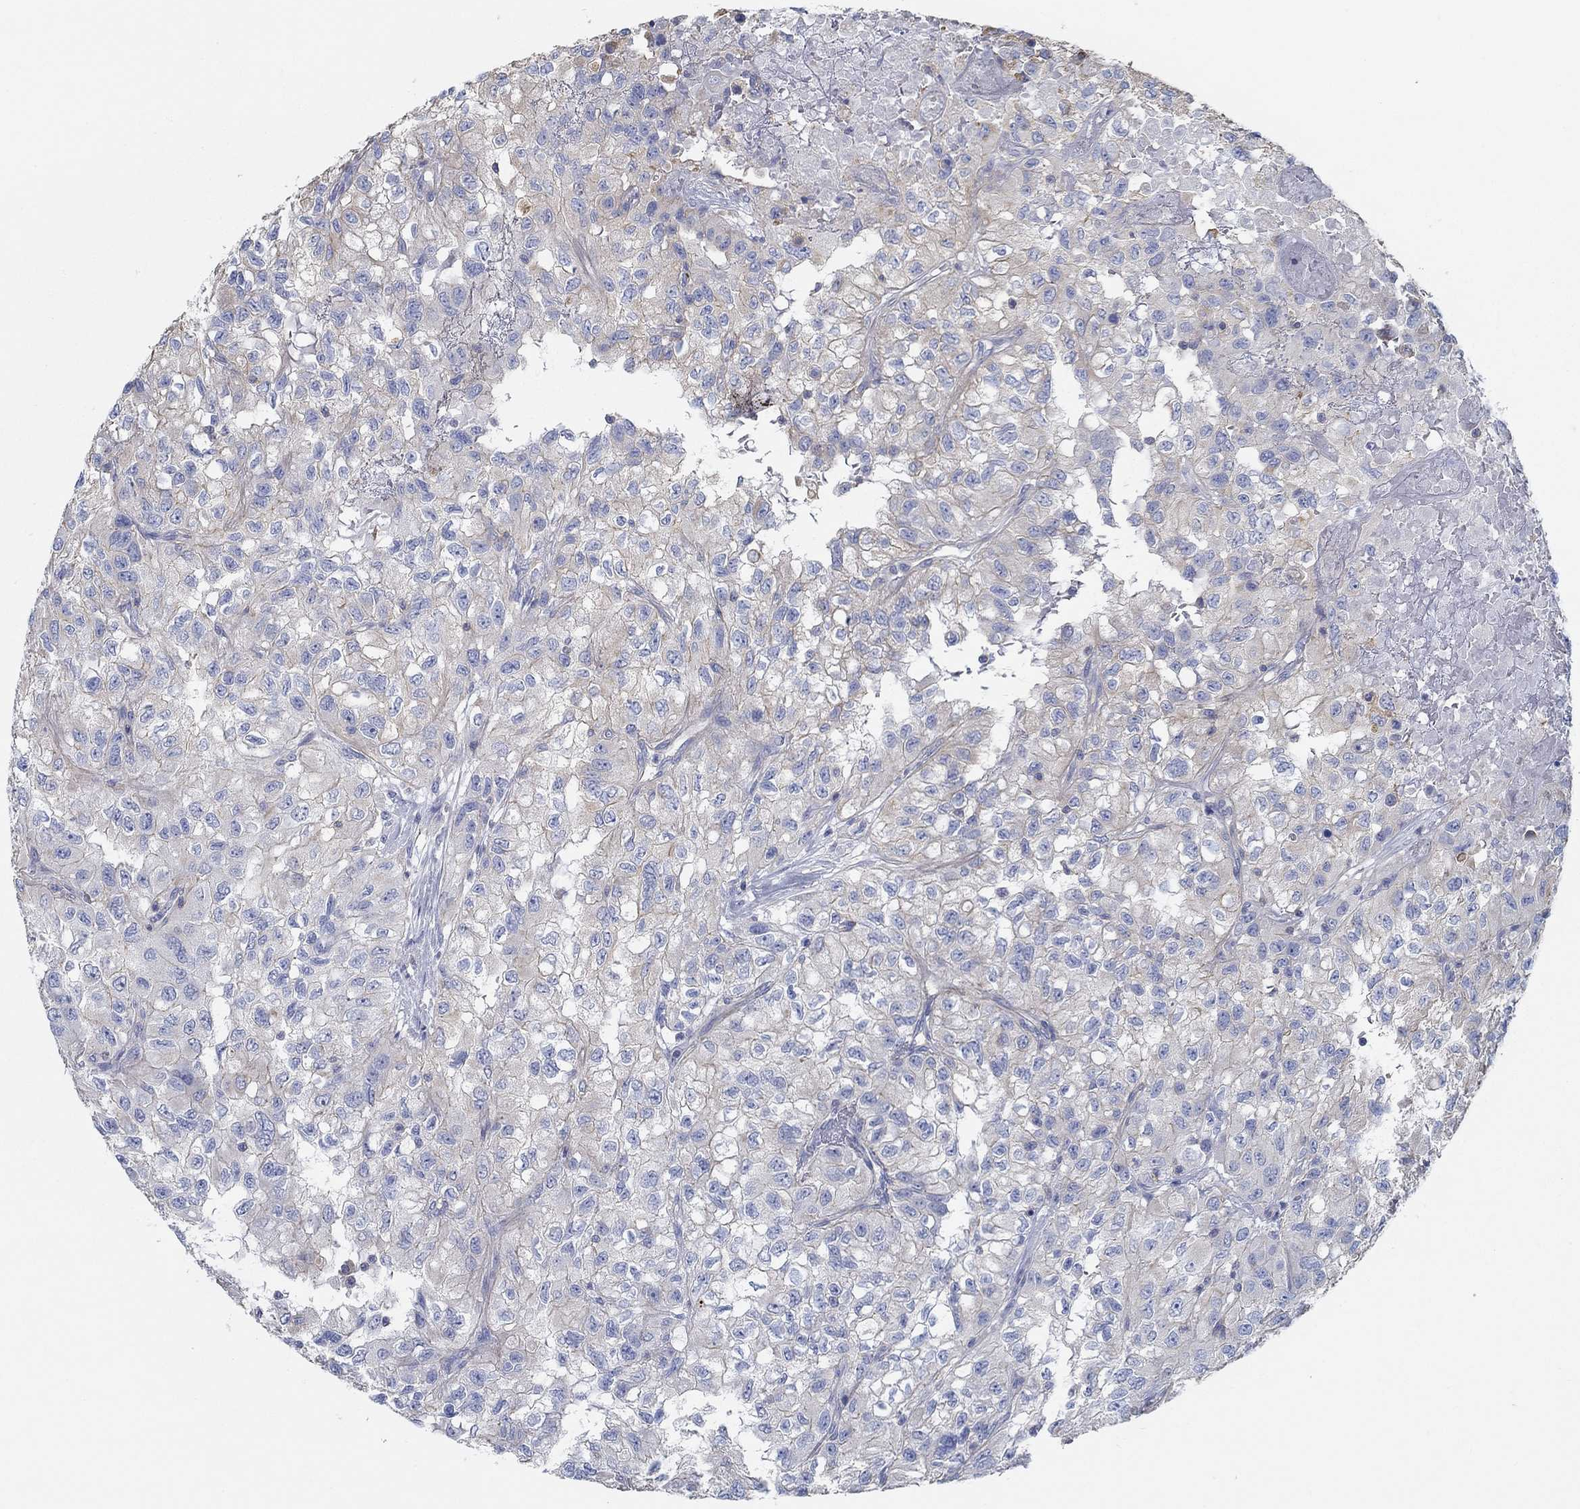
{"staining": {"intensity": "moderate", "quantity": "<25%", "location": "cytoplasmic/membranous"}, "tissue": "renal cancer", "cell_type": "Tumor cells", "image_type": "cancer", "snomed": [{"axis": "morphology", "description": "Adenocarcinoma, NOS"}, {"axis": "topography", "description": "Kidney"}], "caption": "Immunohistochemistry (IHC) micrograph of neoplastic tissue: human renal adenocarcinoma stained using immunohistochemistry shows low levels of moderate protein expression localized specifically in the cytoplasmic/membranous of tumor cells, appearing as a cytoplasmic/membranous brown color.", "gene": "BBOF1", "patient": {"sex": "male", "age": 64}}